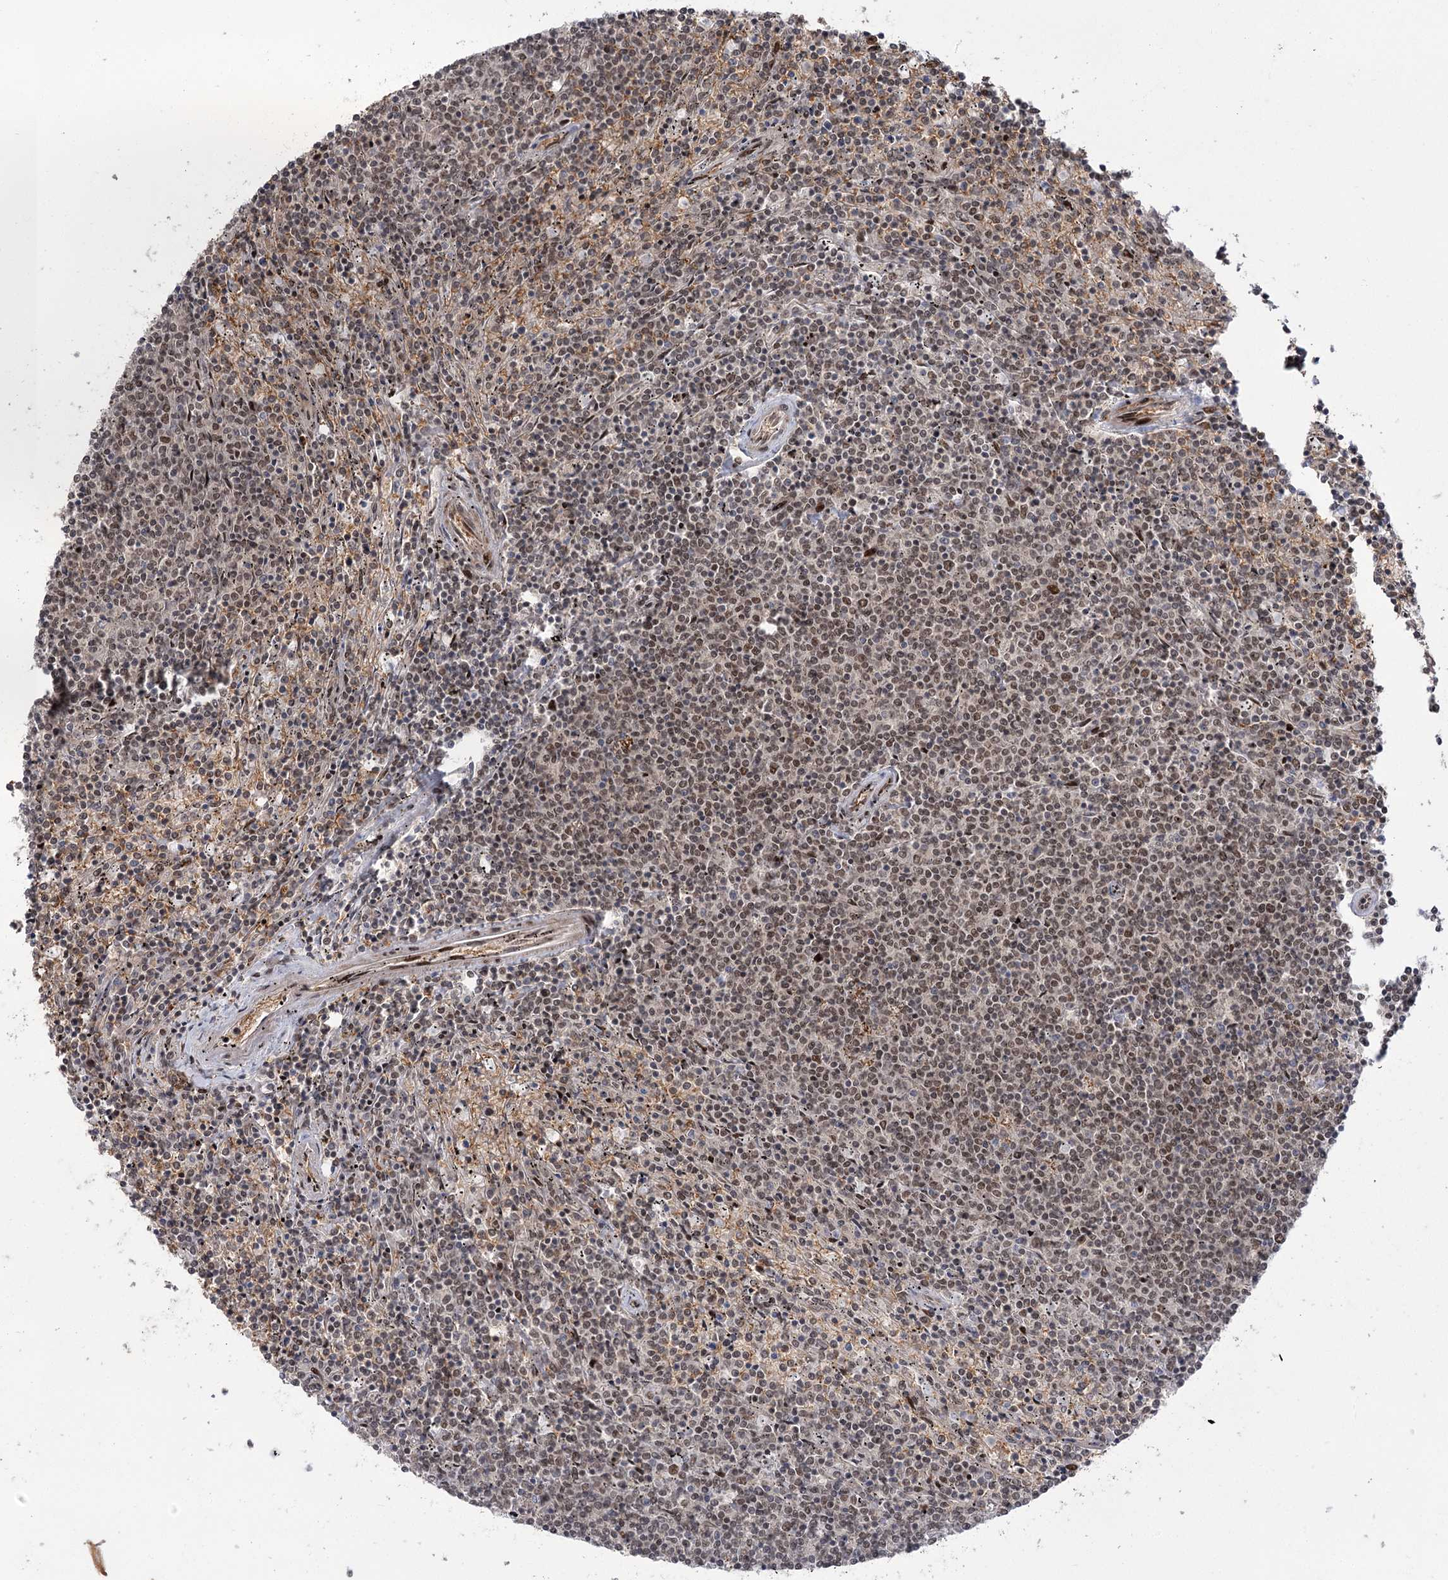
{"staining": {"intensity": "moderate", "quantity": "25%-75%", "location": "nuclear"}, "tissue": "lymphoma", "cell_type": "Tumor cells", "image_type": "cancer", "snomed": [{"axis": "morphology", "description": "Malignant lymphoma, non-Hodgkin's type, Low grade"}, {"axis": "topography", "description": "Spleen"}], "caption": "A photomicrograph of low-grade malignant lymphoma, non-Hodgkin's type stained for a protein displays moderate nuclear brown staining in tumor cells.", "gene": "HELQ", "patient": {"sex": "female", "age": 50}}